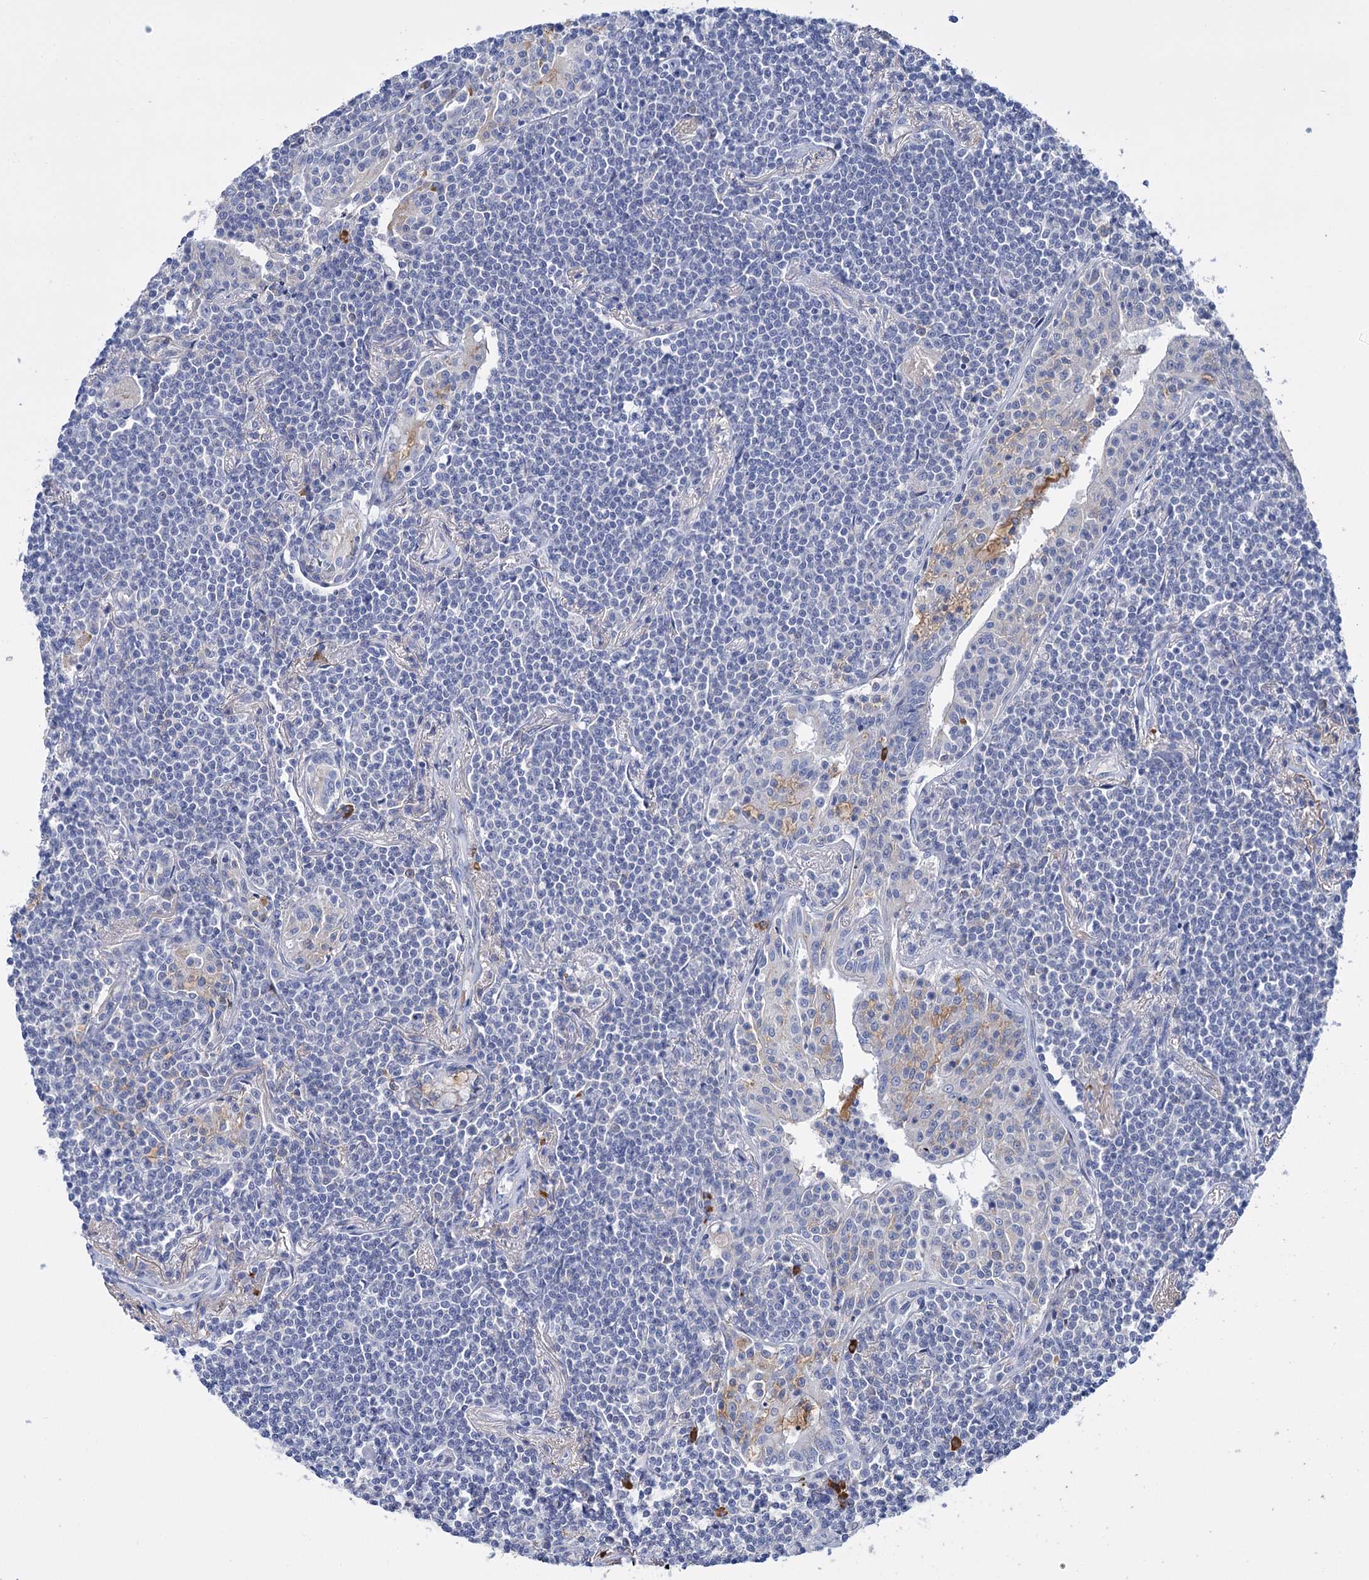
{"staining": {"intensity": "negative", "quantity": "none", "location": "none"}, "tissue": "lymphoma", "cell_type": "Tumor cells", "image_type": "cancer", "snomed": [{"axis": "morphology", "description": "Malignant lymphoma, non-Hodgkin's type, Low grade"}, {"axis": "topography", "description": "Lung"}], "caption": "Immunohistochemical staining of human malignant lymphoma, non-Hodgkin's type (low-grade) shows no significant expression in tumor cells.", "gene": "FBXW12", "patient": {"sex": "female", "age": 71}}